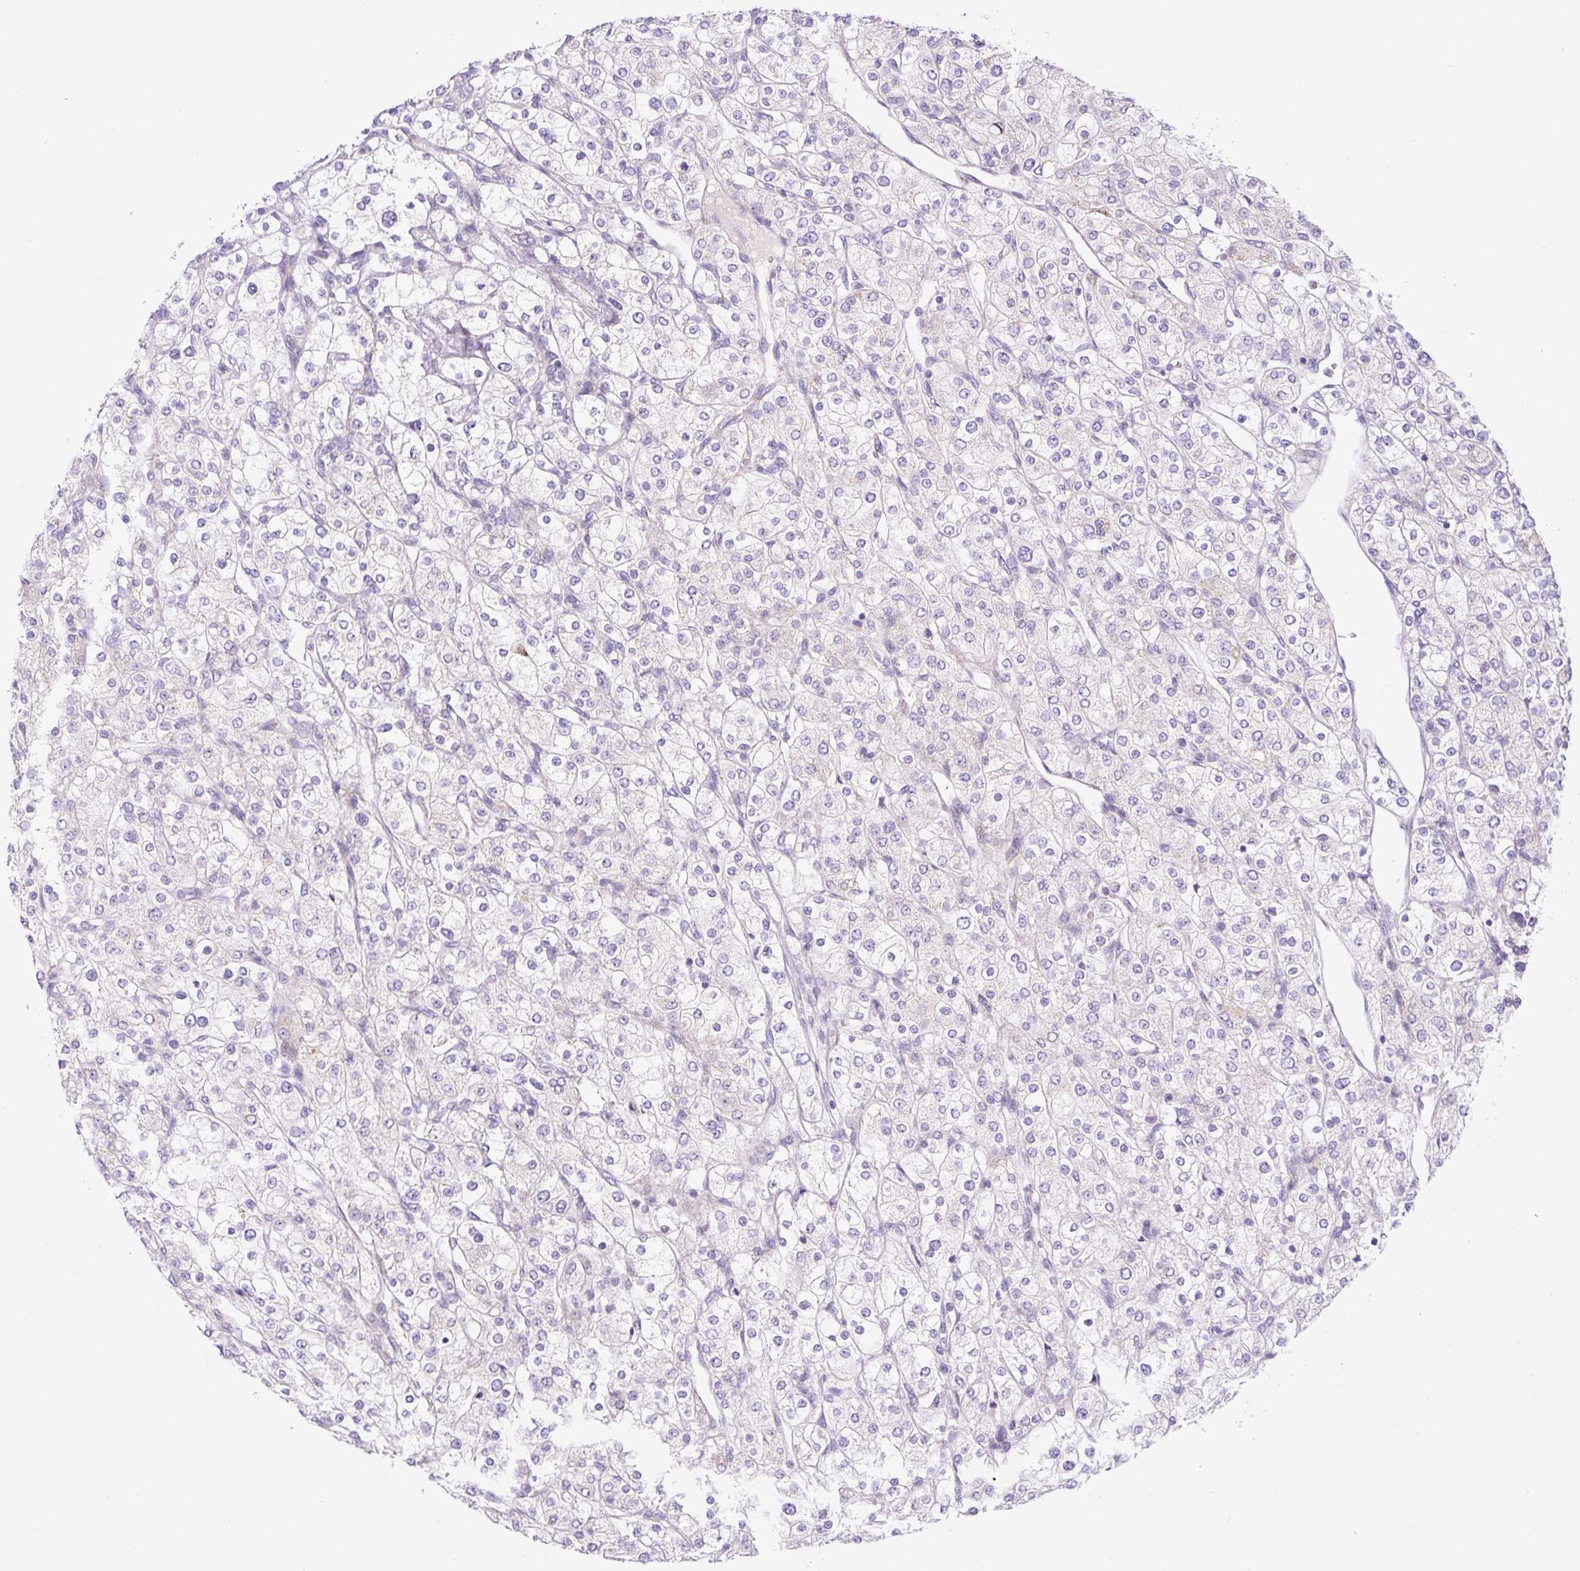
{"staining": {"intensity": "negative", "quantity": "none", "location": "none"}, "tissue": "renal cancer", "cell_type": "Tumor cells", "image_type": "cancer", "snomed": [{"axis": "morphology", "description": "Adenocarcinoma, NOS"}, {"axis": "topography", "description": "Kidney"}], "caption": "Tumor cells are negative for brown protein staining in renal cancer.", "gene": "ZNF596", "patient": {"sex": "male", "age": 80}}